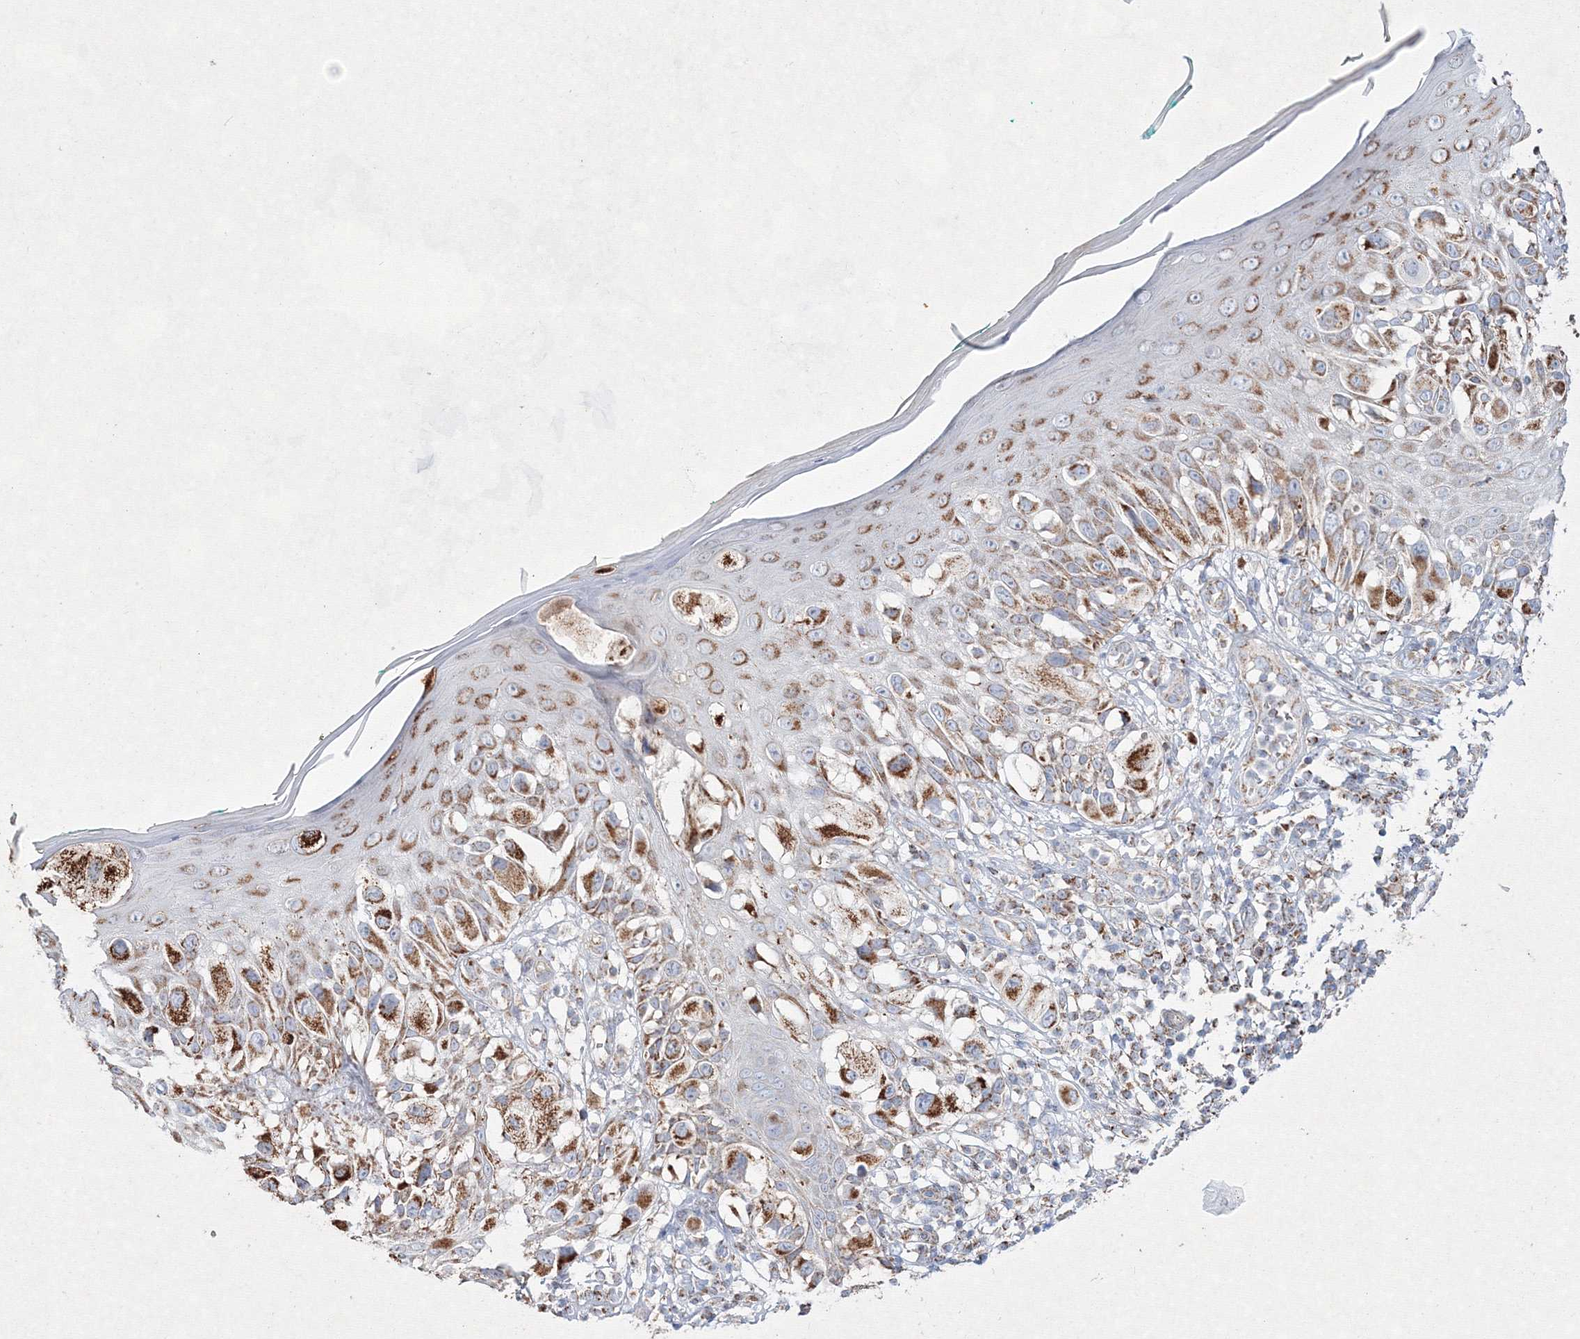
{"staining": {"intensity": "moderate", "quantity": ">75%", "location": "cytoplasmic/membranous"}, "tissue": "melanoma", "cell_type": "Tumor cells", "image_type": "cancer", "snomed": [{"axis": "morphology", "description": "Malignant melanoma, NOS"}, {"axis": "topography", "description": "Skin"}], "caption": "About >75% of tumor cells in human melanoma reveal moderate cytoplasmic/membranous protein expression as visualized by brown immunohistochemical staining.", "gene": "IGSF9", "patient": {"sex": "female", "age": 81}}